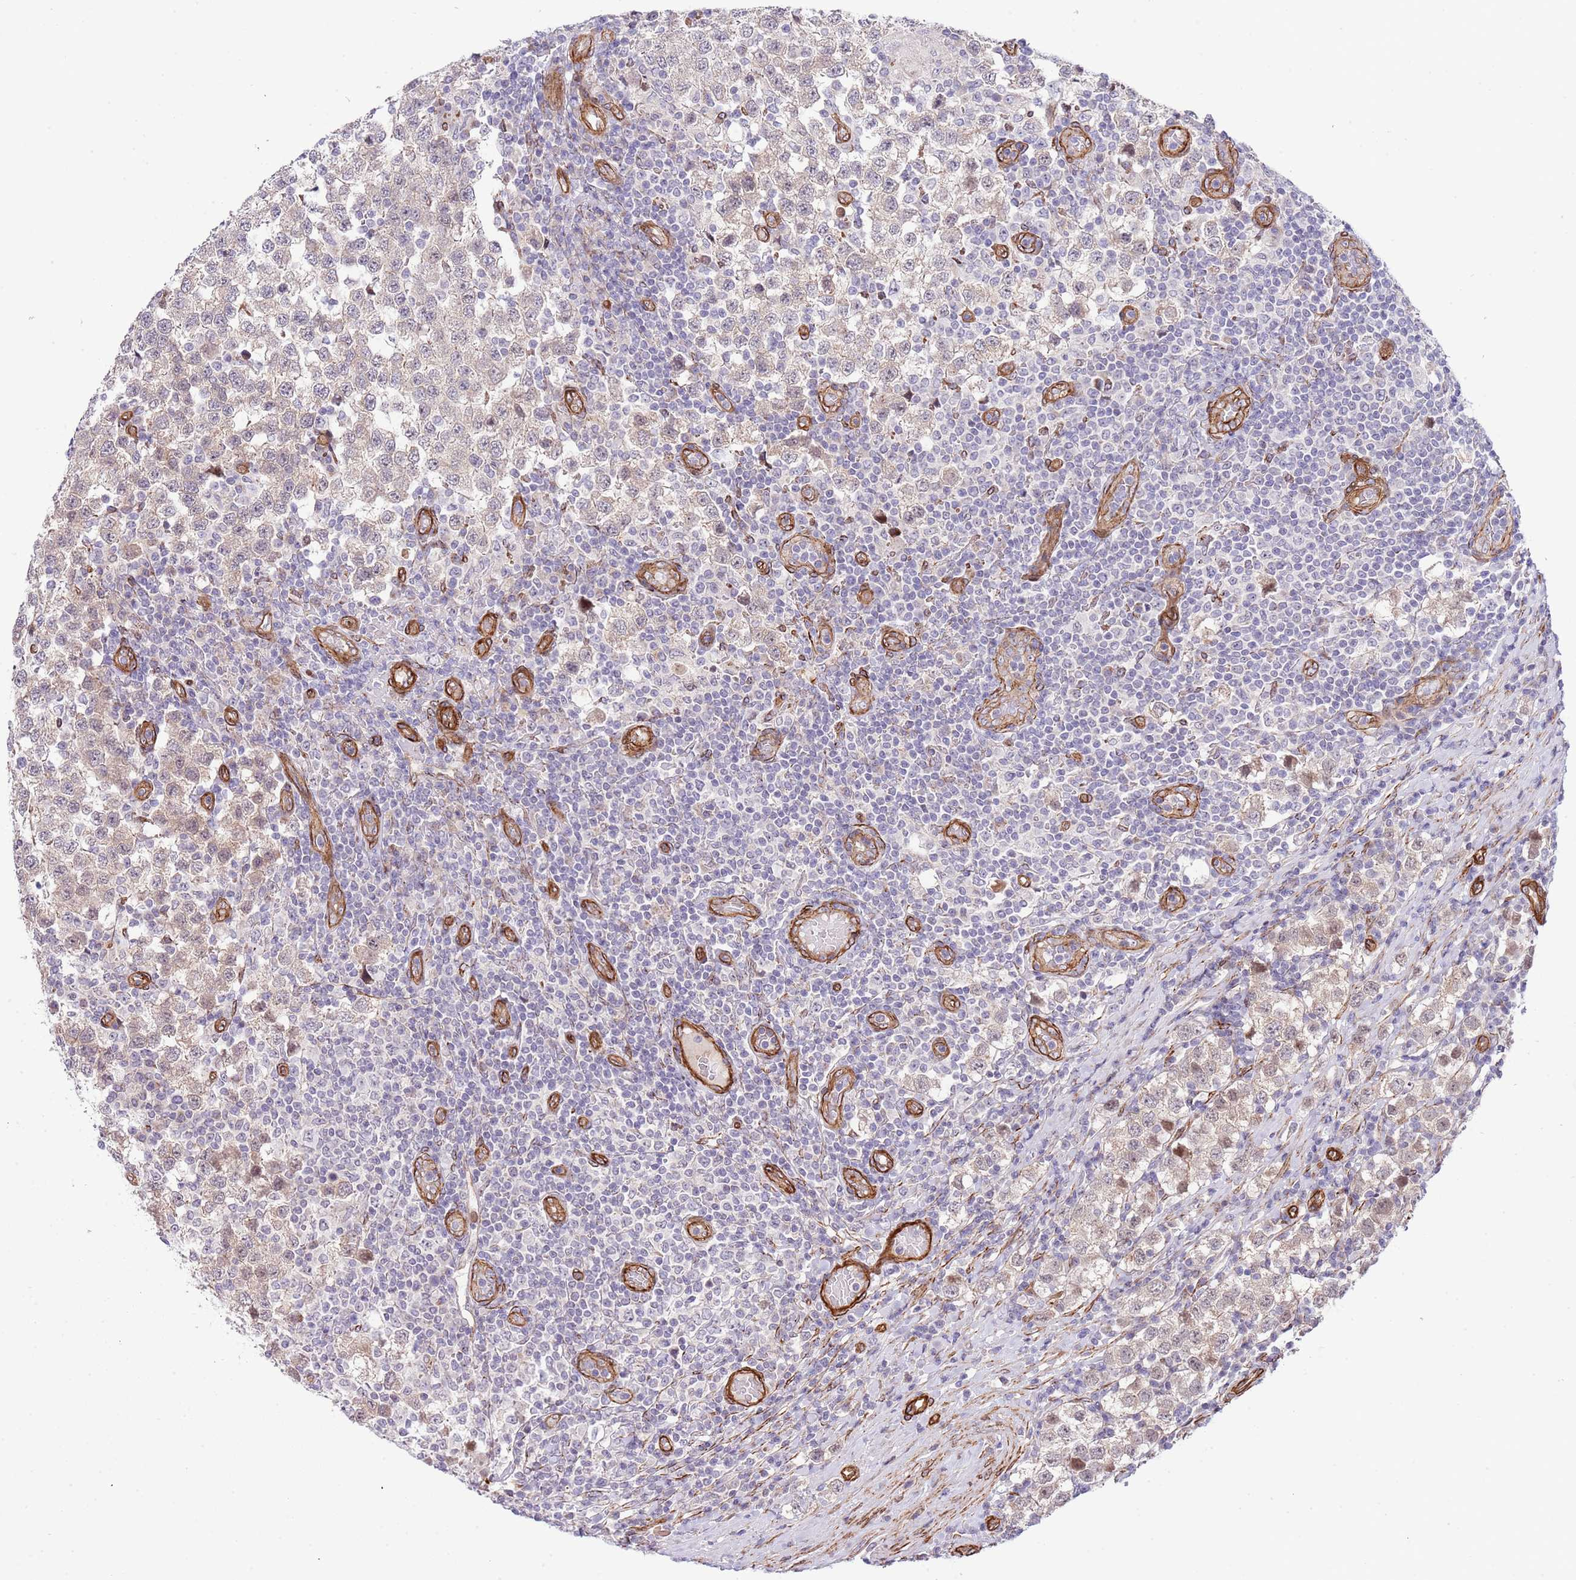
{"staining": {"intensity": "negative", "quantity": "none", "location": "none"}, "tissue": "testis cancer", "cell_type": "Tumor cells", "image_type": "cancer", "snomed": [{"axis": "morphology", "description": "Seminoma, NOS"}, {"axis": "topography", "description": "Testis"}], "caption": "Immunohistochemistry photomicrograph of neoplastic tissue: human testis cancer stained with DAB (3,3'-diaminobenzidine) reveals no significant protein staining in tumor cells.", "gene": "NEK3", "patient": {"sex": "male", "age": 34}}